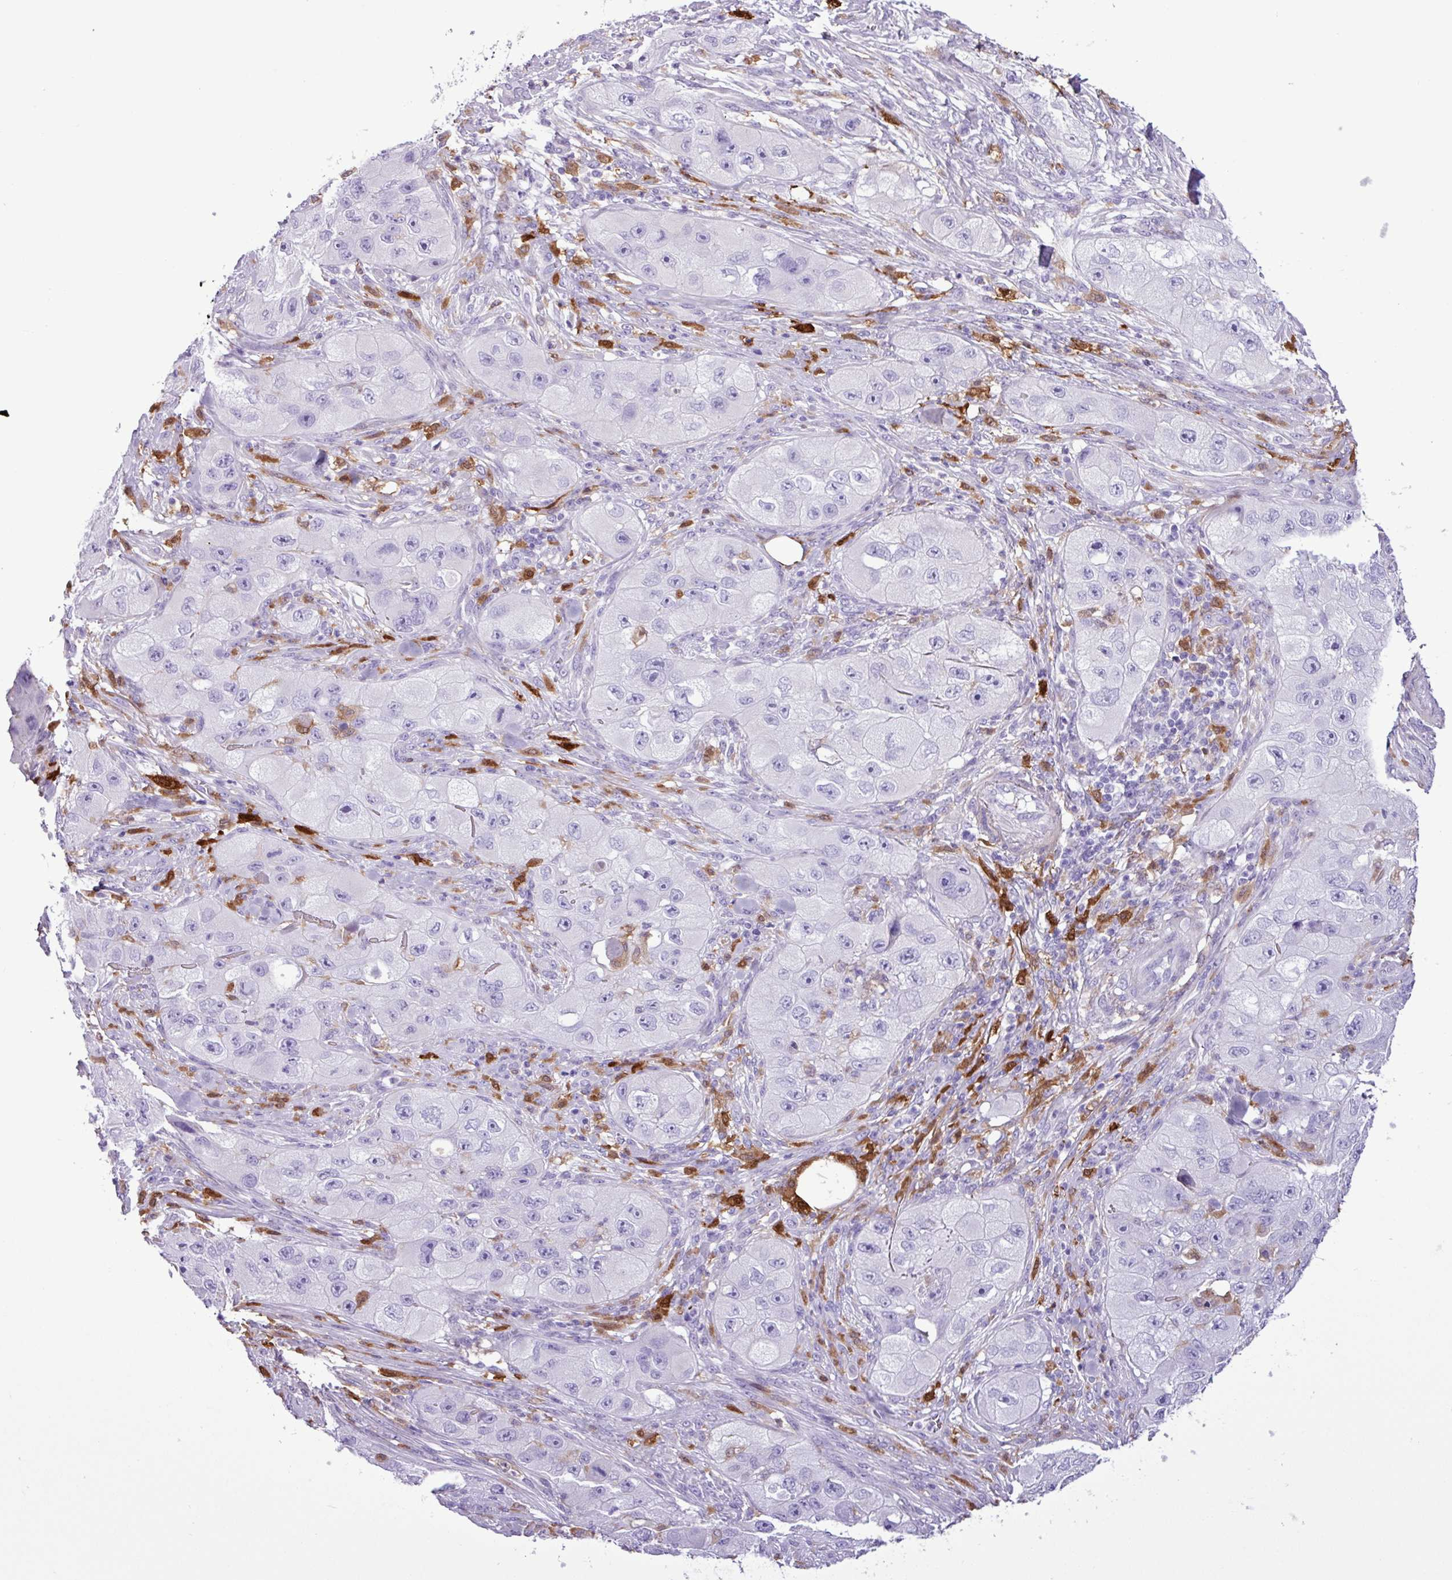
{"staining": {"intensity": "negative", "quantity": "none", "location": "none"}, "tissue": "skin cancer", "cell_type": "Tumor cells", "image_type": "cancer", "snomed": [{"axis": "morphology", "description": "Squamous cell carcinoma, NOS"}, {"axis": "topography", "description": "Skin"}, {"axis": "topography", "description": "Subcutis"}], "caption": "Skin cancer (squamous cell carcinoma) was stained to show a protein in brown. There is no significant staining in tumor cells.", "gene": "TMEM200C", "patient": {"sex": "male", "age": 73}}